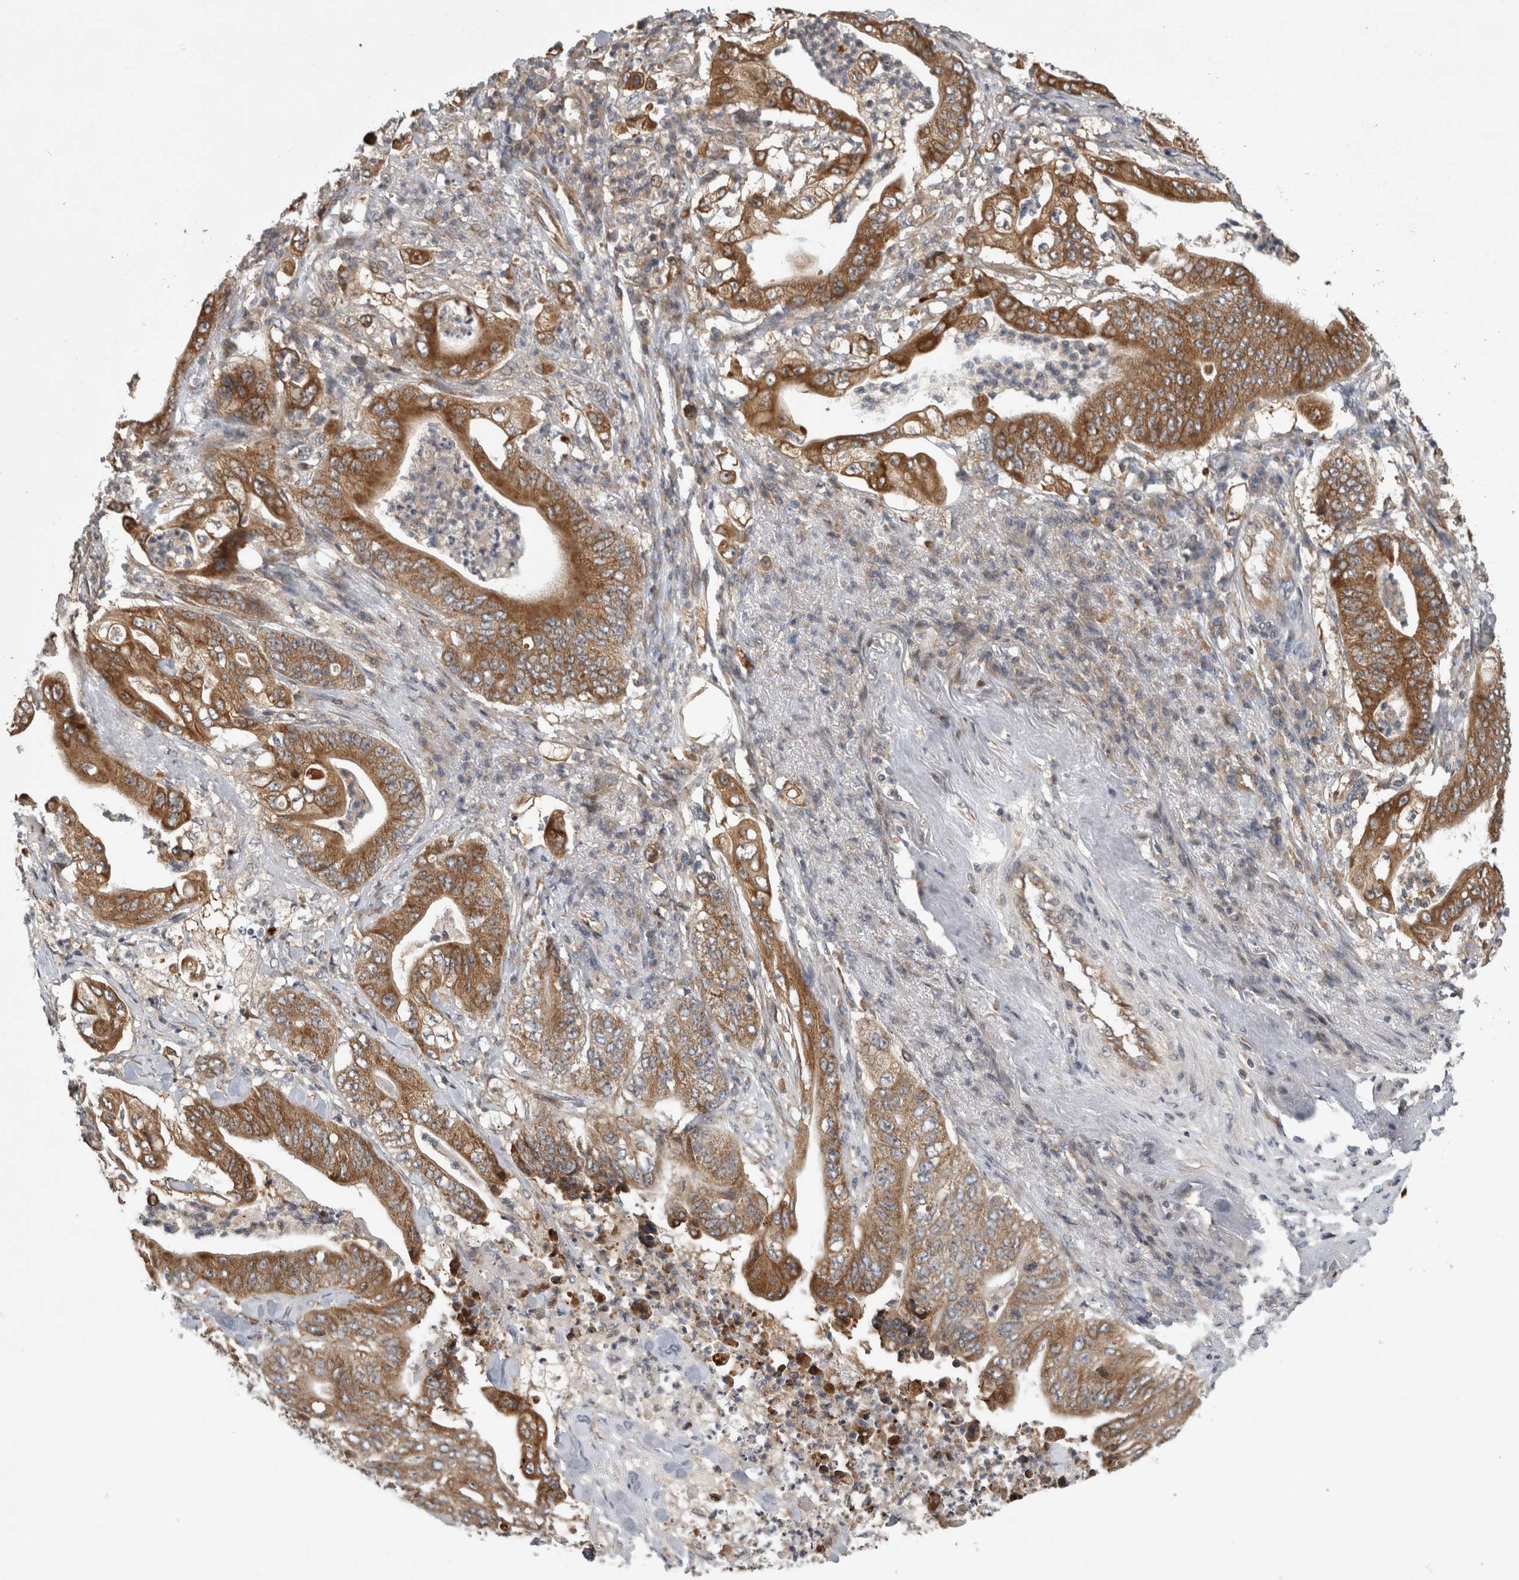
{"staining": {"intensity": "strong", "quantity": ">75%", "location": "cytoplasmic/membranous"}, "tissue": "stomach cancer", "cell_type": "Tumor cells", "image_type": "cancer", "snomed": [{"axis": "morphology", "description": "Adenocarcinoma, NOS"}, {"axis": "topography", "description": "Stomach"}], "caption": "Immunohistochemical staining of human adenocarcinoma (stomach) reveals high levels of strong cytoplasmic/membranous protein positivity in approximately >75% of tumor cells.", "gene": "PARP6", "patient": {"sex": "female", "age": 73}}